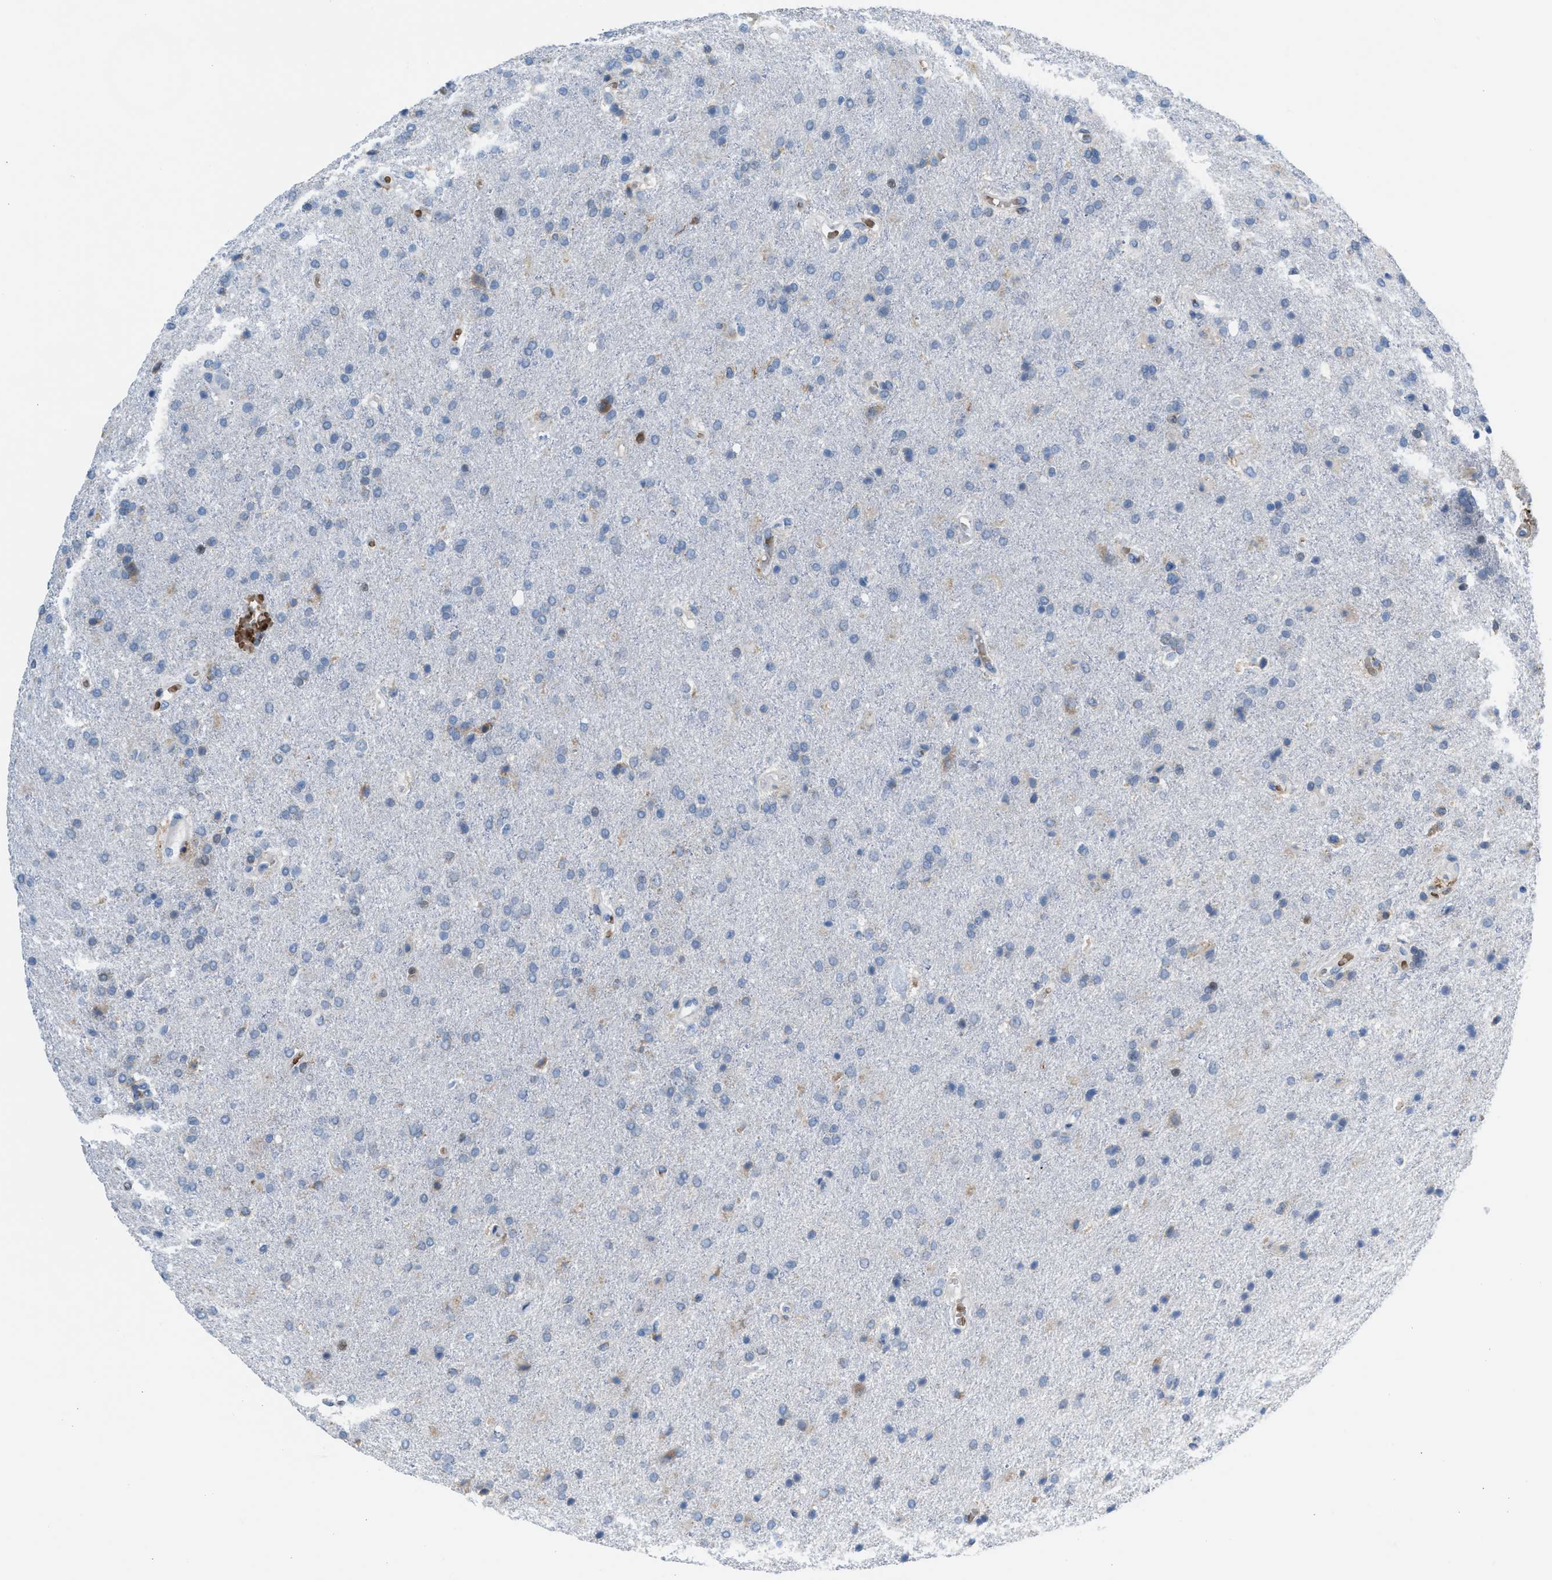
{"staining": {"intensity": "moderate", "quantity": "<25%", "location": "cytoplasmic/membranous"}, "tissue": "glioma", "cell_type": "Tumor cells", "image_type": "cancer", "snomed": [{"axis": "morphology", "description": "Glioma, malignant, High grade"}, {"axis": "topography", "description": "Brain"}], "caption": "A brown stain labels moderate cytoplasmic/membranous expression of a protein in high-grade glioma (malignant) tumor cells.", "gene": "CA3", "patient": {"sex": "male", "age": 72}}